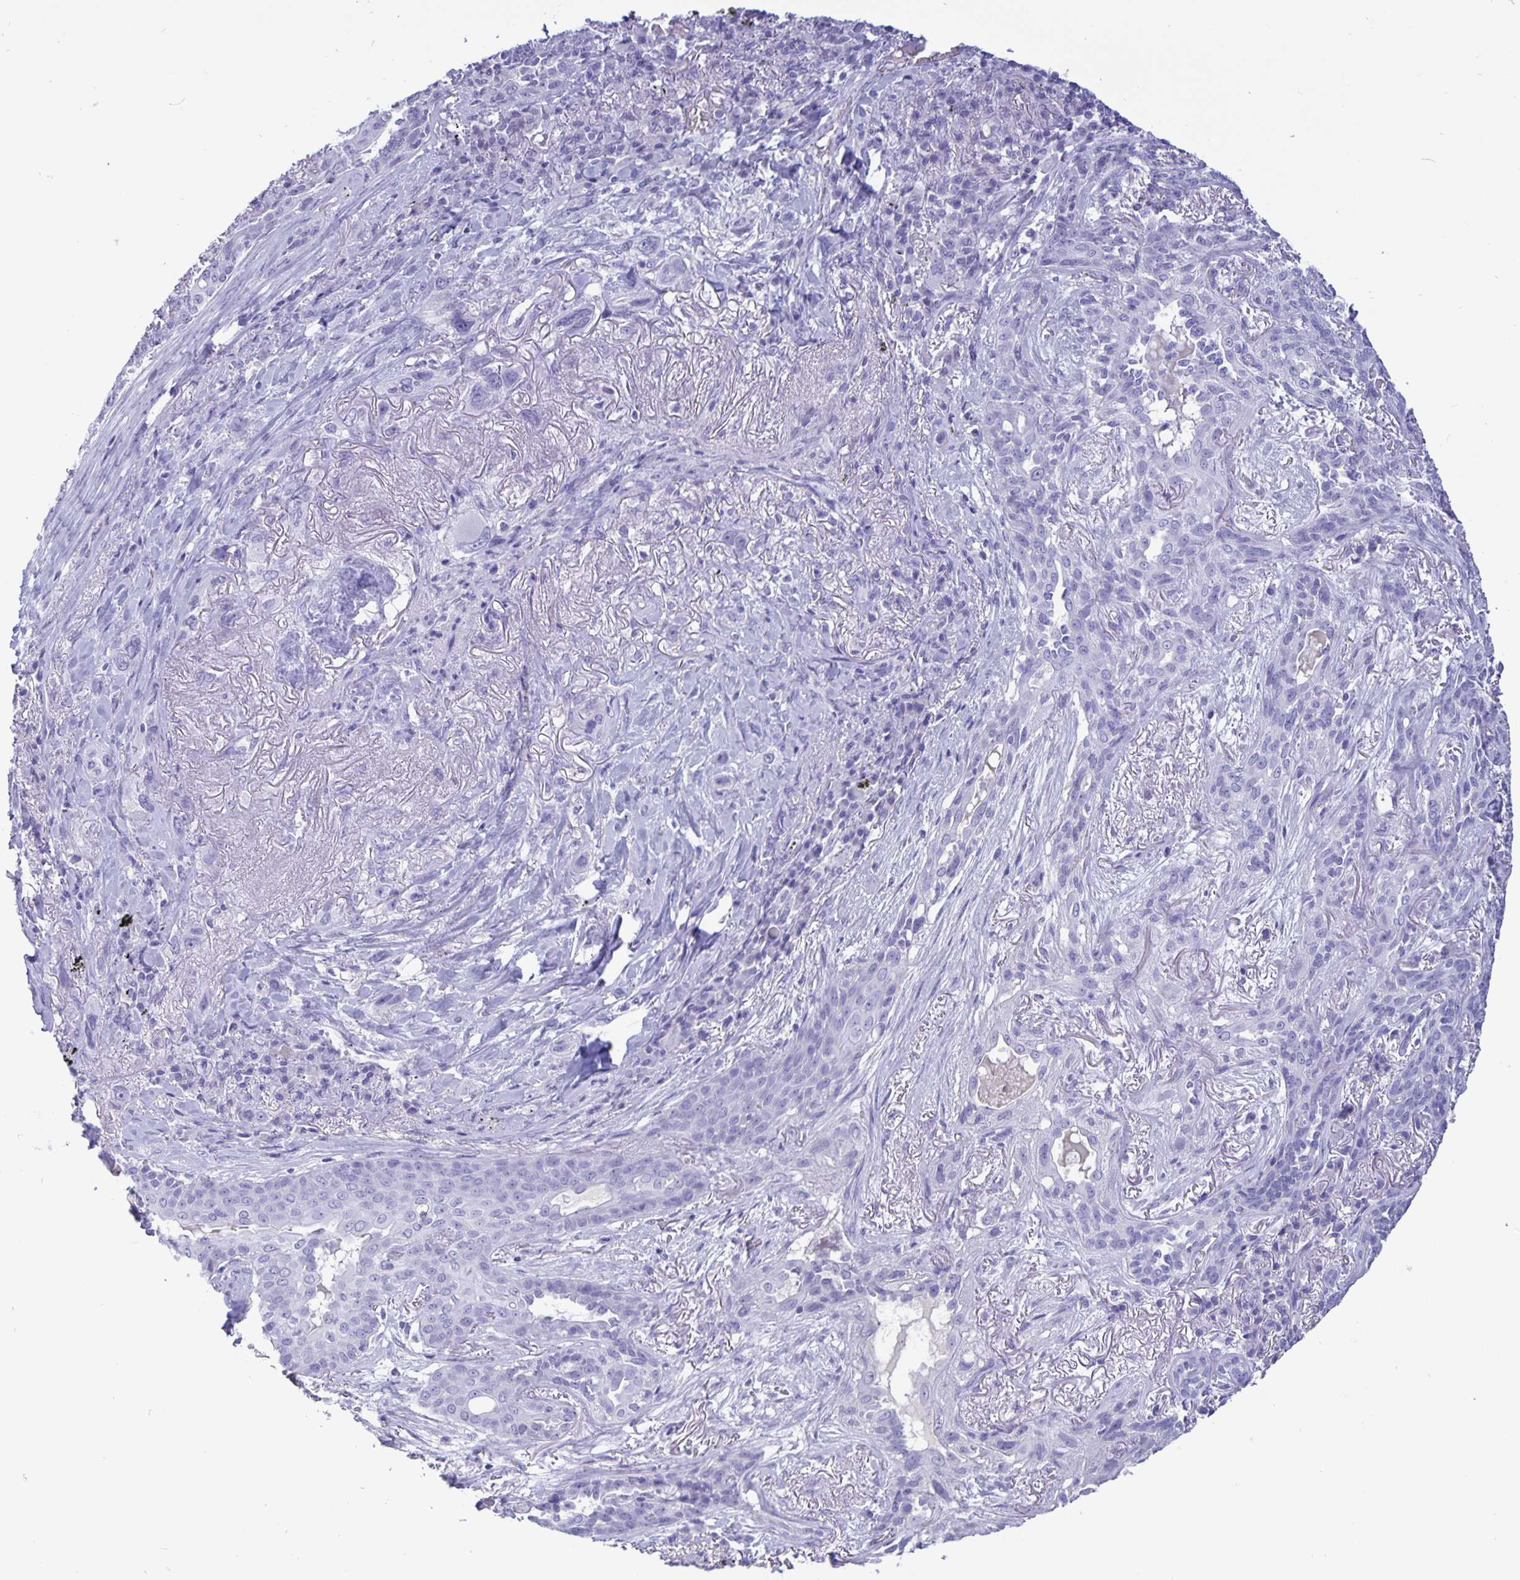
{"staining": {"intensity": "negative", "quantity": "none", "location": "none"}, "tissue": "lung cancer", "cell_type": "Tumor cells", "image_type": "cancer", "snomed": [{"axis": "morphology", "description": "Squamous cell carcinoma, NOS"}, {"axis": "topography", "description": "Lung"}], "caption": "High power microscopy image of an immunohistochemistry (IHC) image of lung cancer (squamous cell carcinoma), revealing no significant positivity in tumor cells. (IHC, brightfield microscopy, high magnification).", "gene": "BPIFA3", "patient": {"sex": "female", "age": 70}}